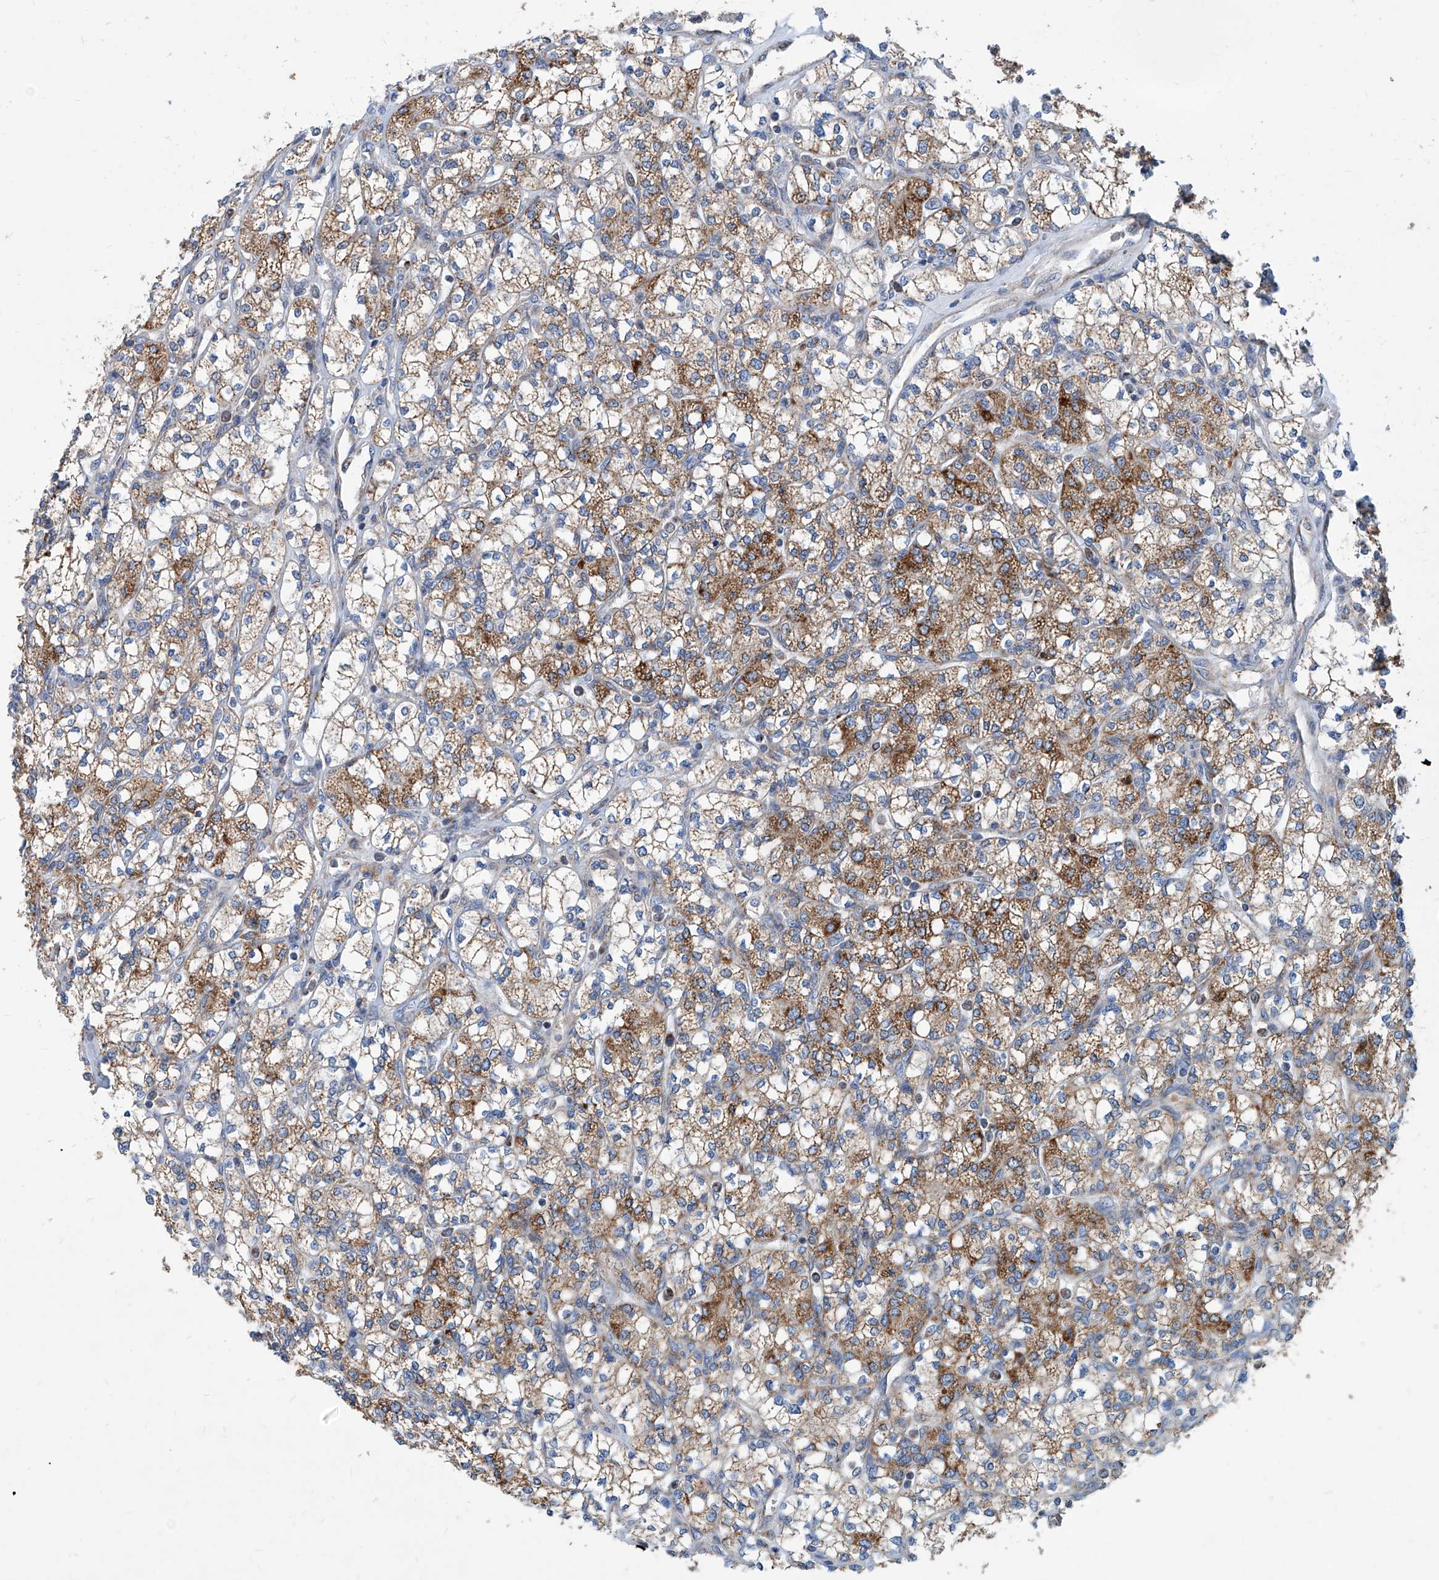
{"staining": {"intensity": "moderate", "quantity": ">75%", "location": "cytoplasmic/membranous"}, "tissue": "renal cancer", "cell_type": "Tumor cells", "image_type": "cancer", "snomed": [{"axis": "morphology", "description": "Adenocarcinoma, NOS"}, {"axis": "topography", "description": "Kidney"}], "caption": "An immunohistochemistry histopathology image of neoplastic tissue is shown. Protein staining in brown labels moderate cytoplasmic/membranous positivity in adenocarcinoma (renal) within tumor cells.", "gene": "USP48", "patient": {"sex": "male", "age": 77}}